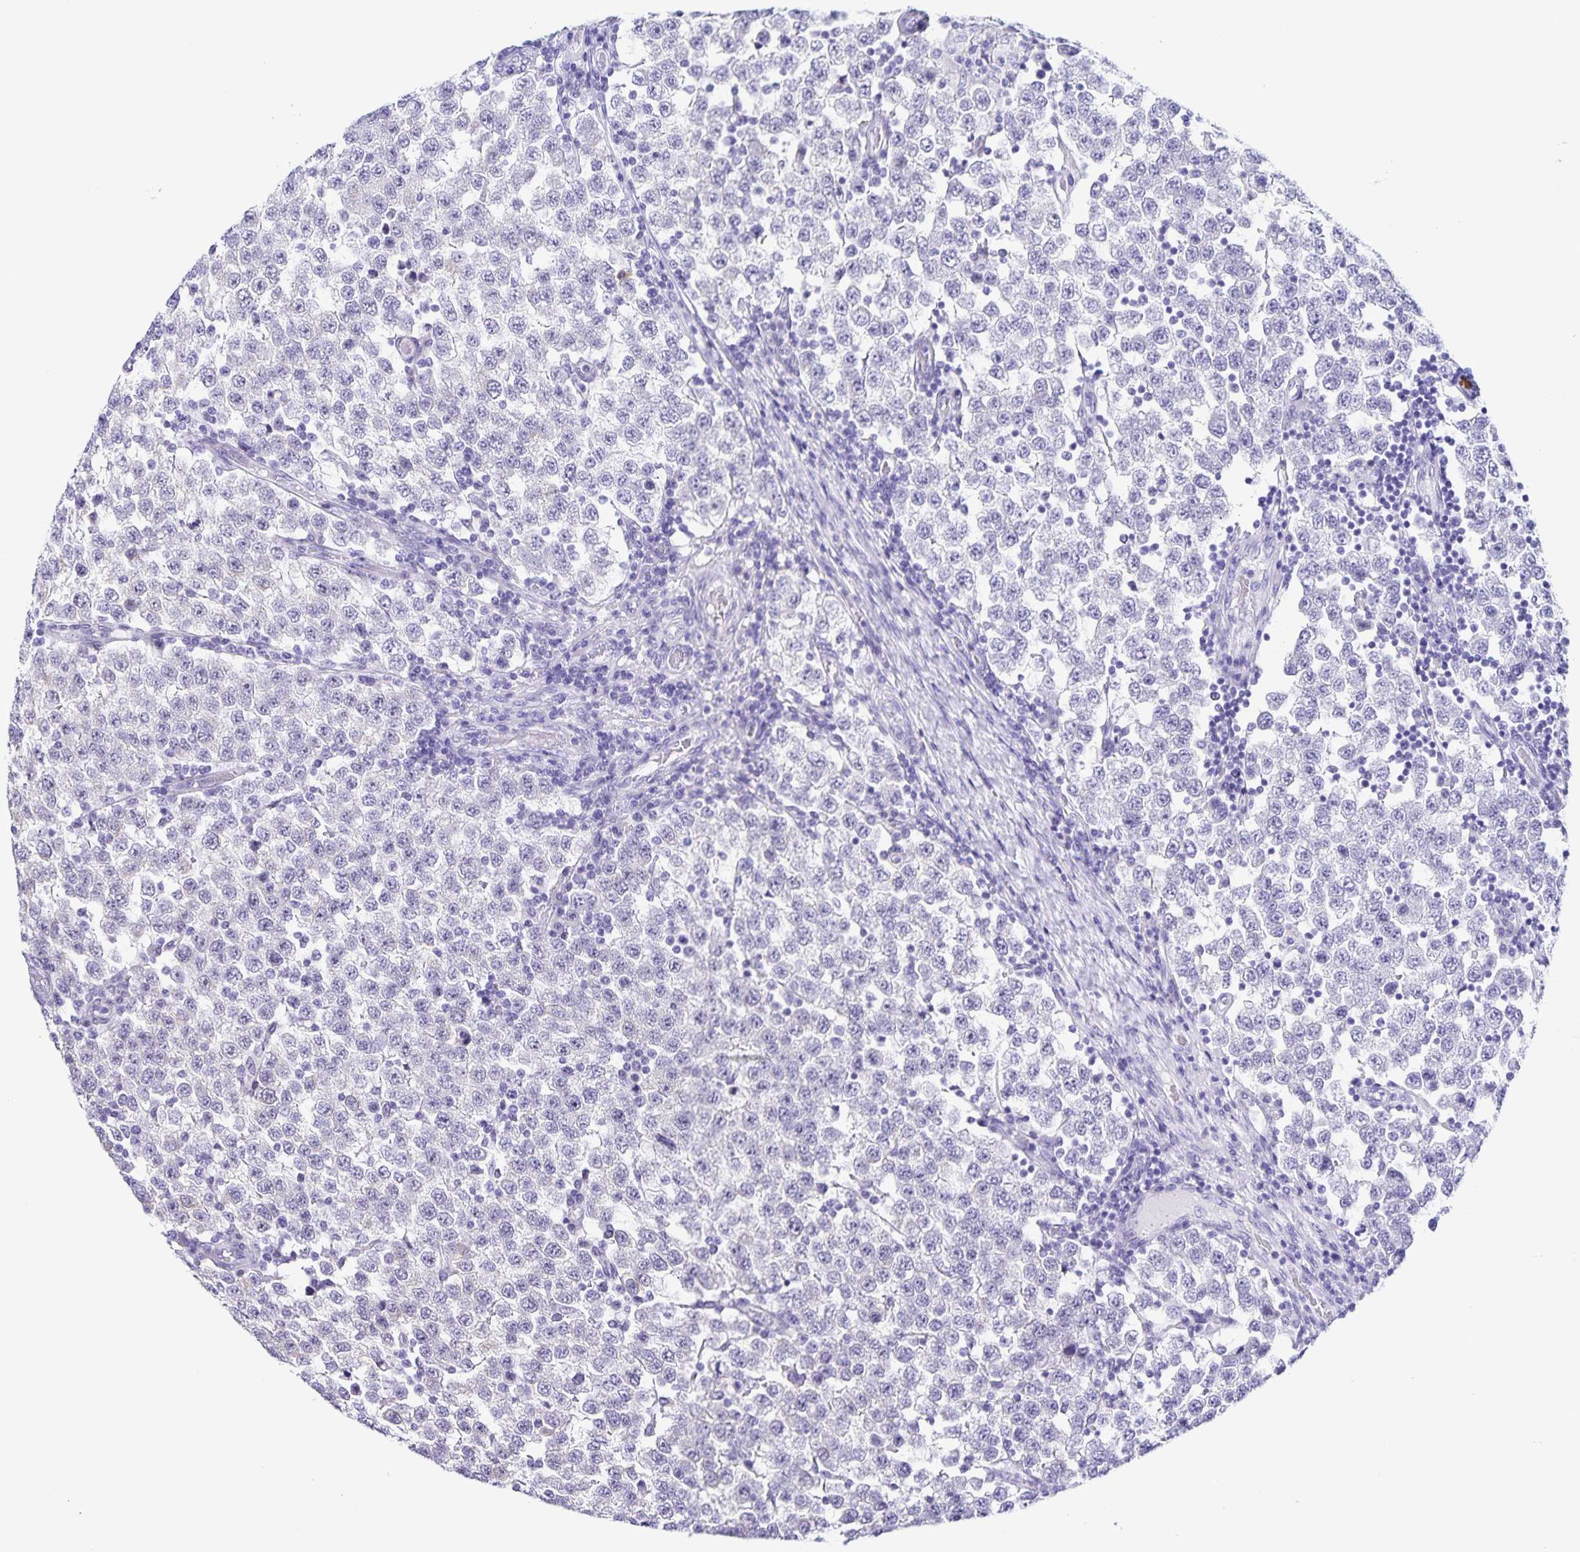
{"staining": {"intensity": "negative", "quantity": "none", "location": "none"}, "tissue": "testis cancer", "cell_type": "Tumor cells", "image_type": "cancer", "snomed": [{"axis": "morphology", "description": "Seminoma, NOS"}, {"axis": "topography", "description": "Testis"}], "caption": "This is an immunohistochemistry (IHC) photomicrograph of testis seminoma. There is no positivity in tumor cells.", "gene": "FAM170A", "patient": {"sex": "male", "age": 34}}